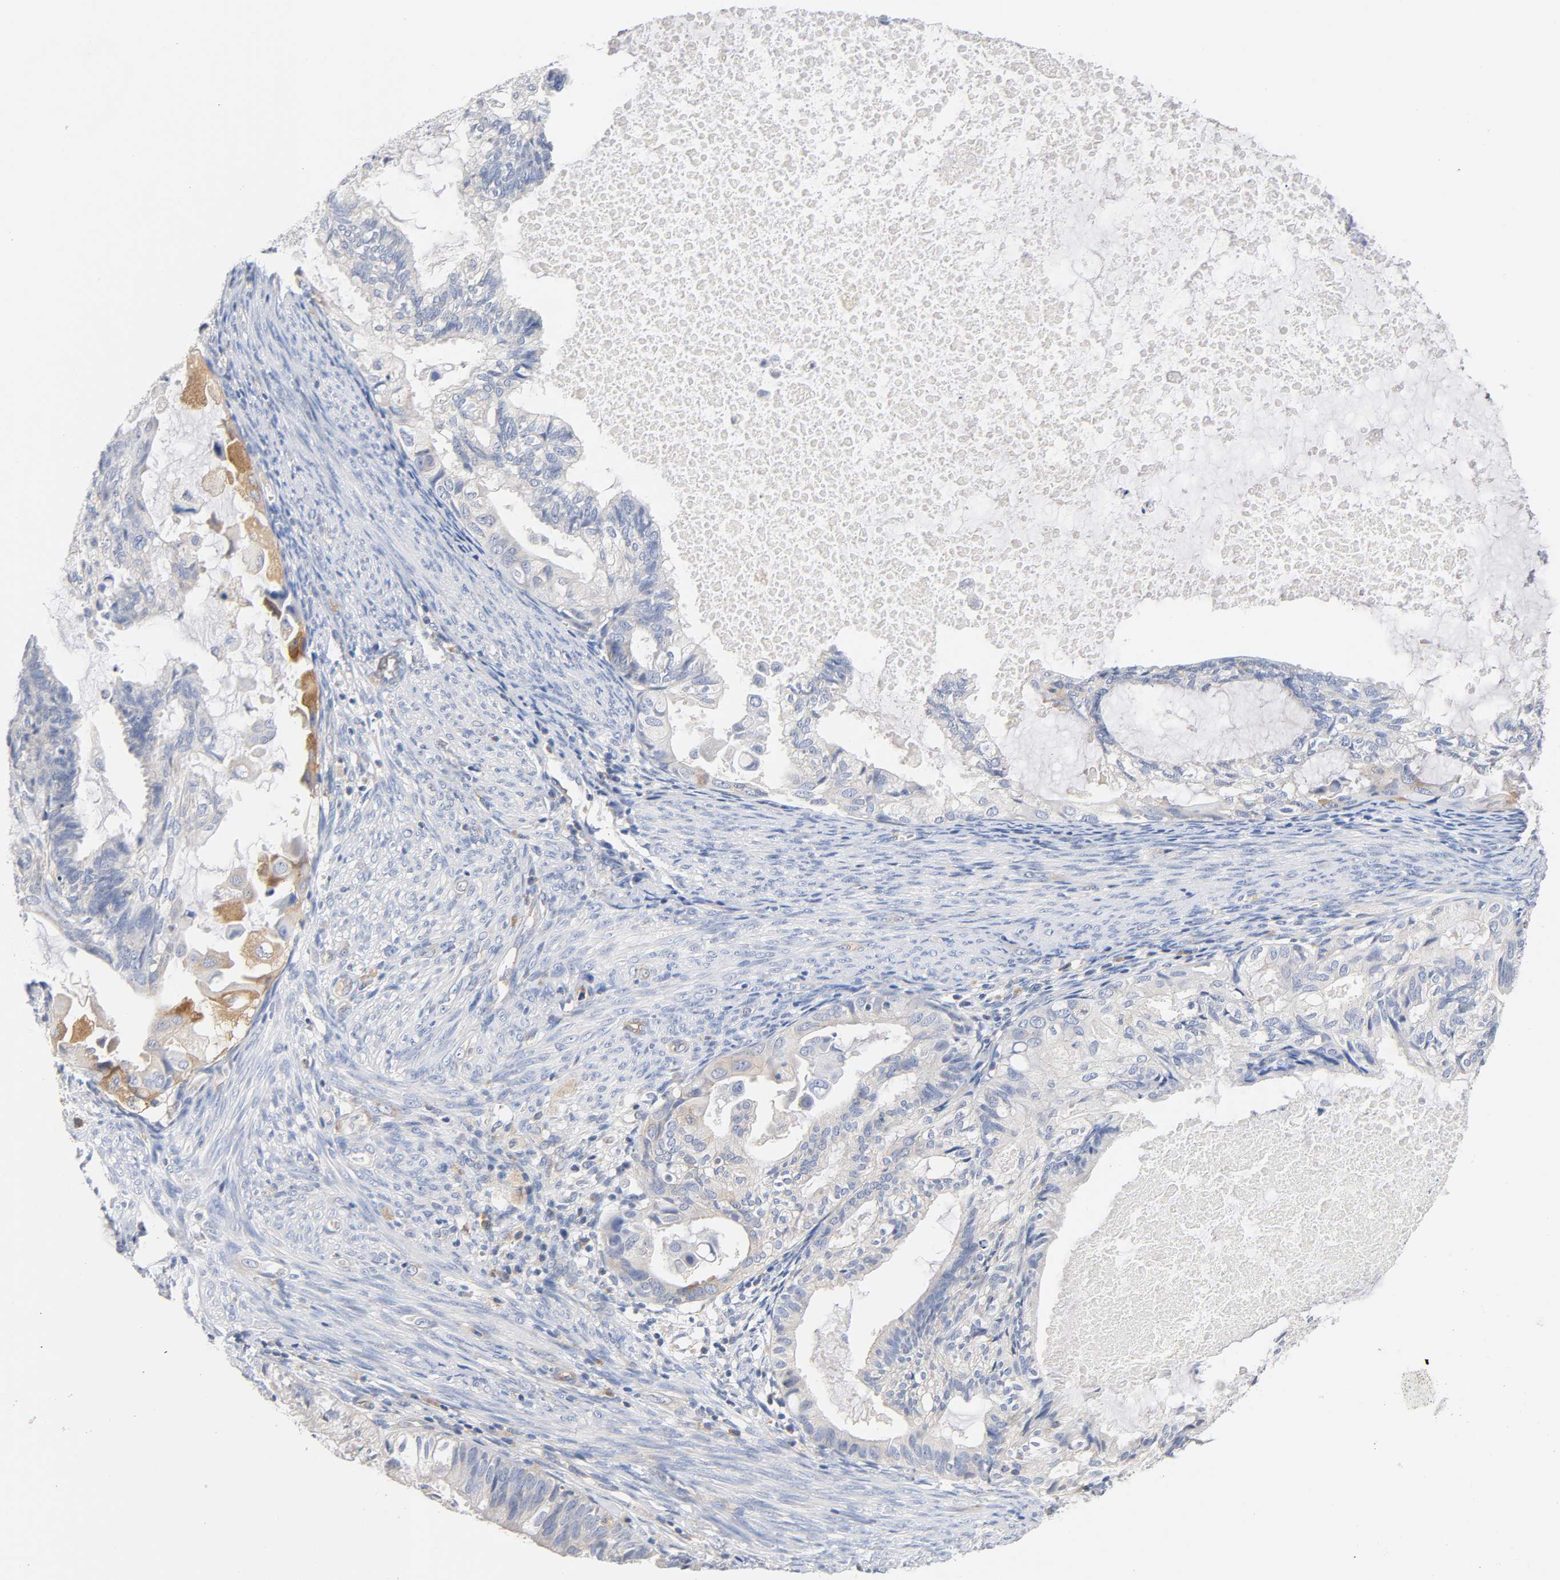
{"staining": {"intensity": "moderate", "quantity": "<25%", "location": "cytoplasmic/membranous"}, "tissue": "cervical cancer", "cell_type": "Tumor cells", "image_type": "cancer", "snomed": [{"axis": "morphology", "description": "Normal tissue, NOS"}, {"axis": "morphology", "description": "Adenocarcinoma, NOS"}, {"axis": "topography", "description": "Cervix"}, {"axis": "topography", "description": "Endometrium"}], "caption": "Immunohistochemical staining of human cervical cancer (adenocarcinoma) demonstrates low levels of moderate cytoplasmic/membranous protein staining in about <25% of tumor cells.", "gene": "MALT1", "patient": {"sex": "female", "age": 86}}